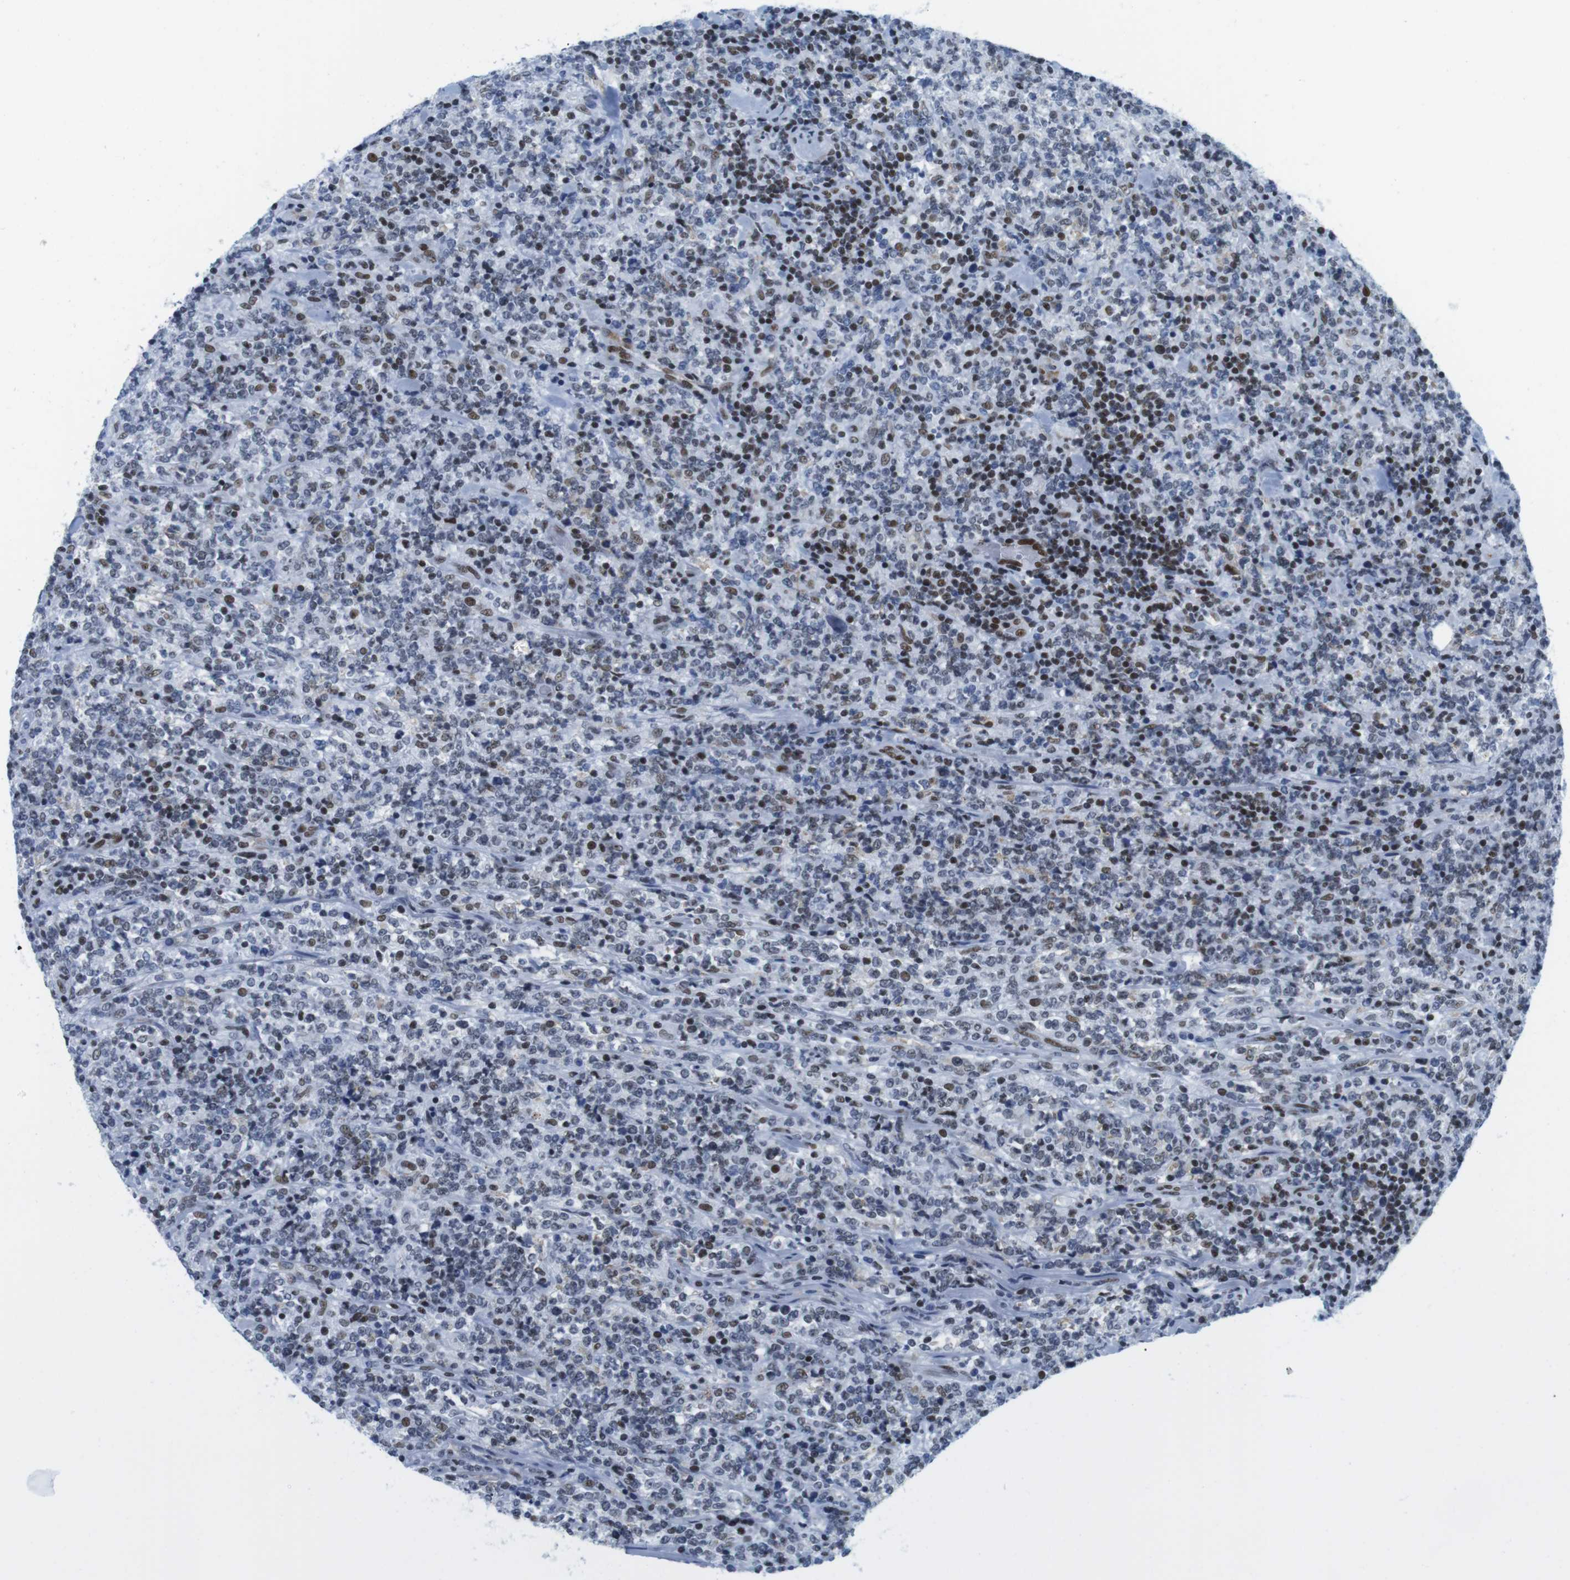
{"staining": {"intensity": "moderate", "quantity": "<25%", "location": "nuclear"}, "tissue": "lymphoma", "cell_type": "Tumor cells", "image_type": "cancer", "snomed": [{"axis": "morphology", "description": "Malignant lymphoma, non-Hodgkin's type, High grade"}, {"axis": "topography", "description": "Soft tissue"}], "caption": "Moderate nuclear protein positivity is seen in about <25% of tumor cells in lymphoma. Ihc stains the protein in brown and the nuclei are stained blue.", "gene": "IFI16", "patient": {"sex": "male", "age": 18}}